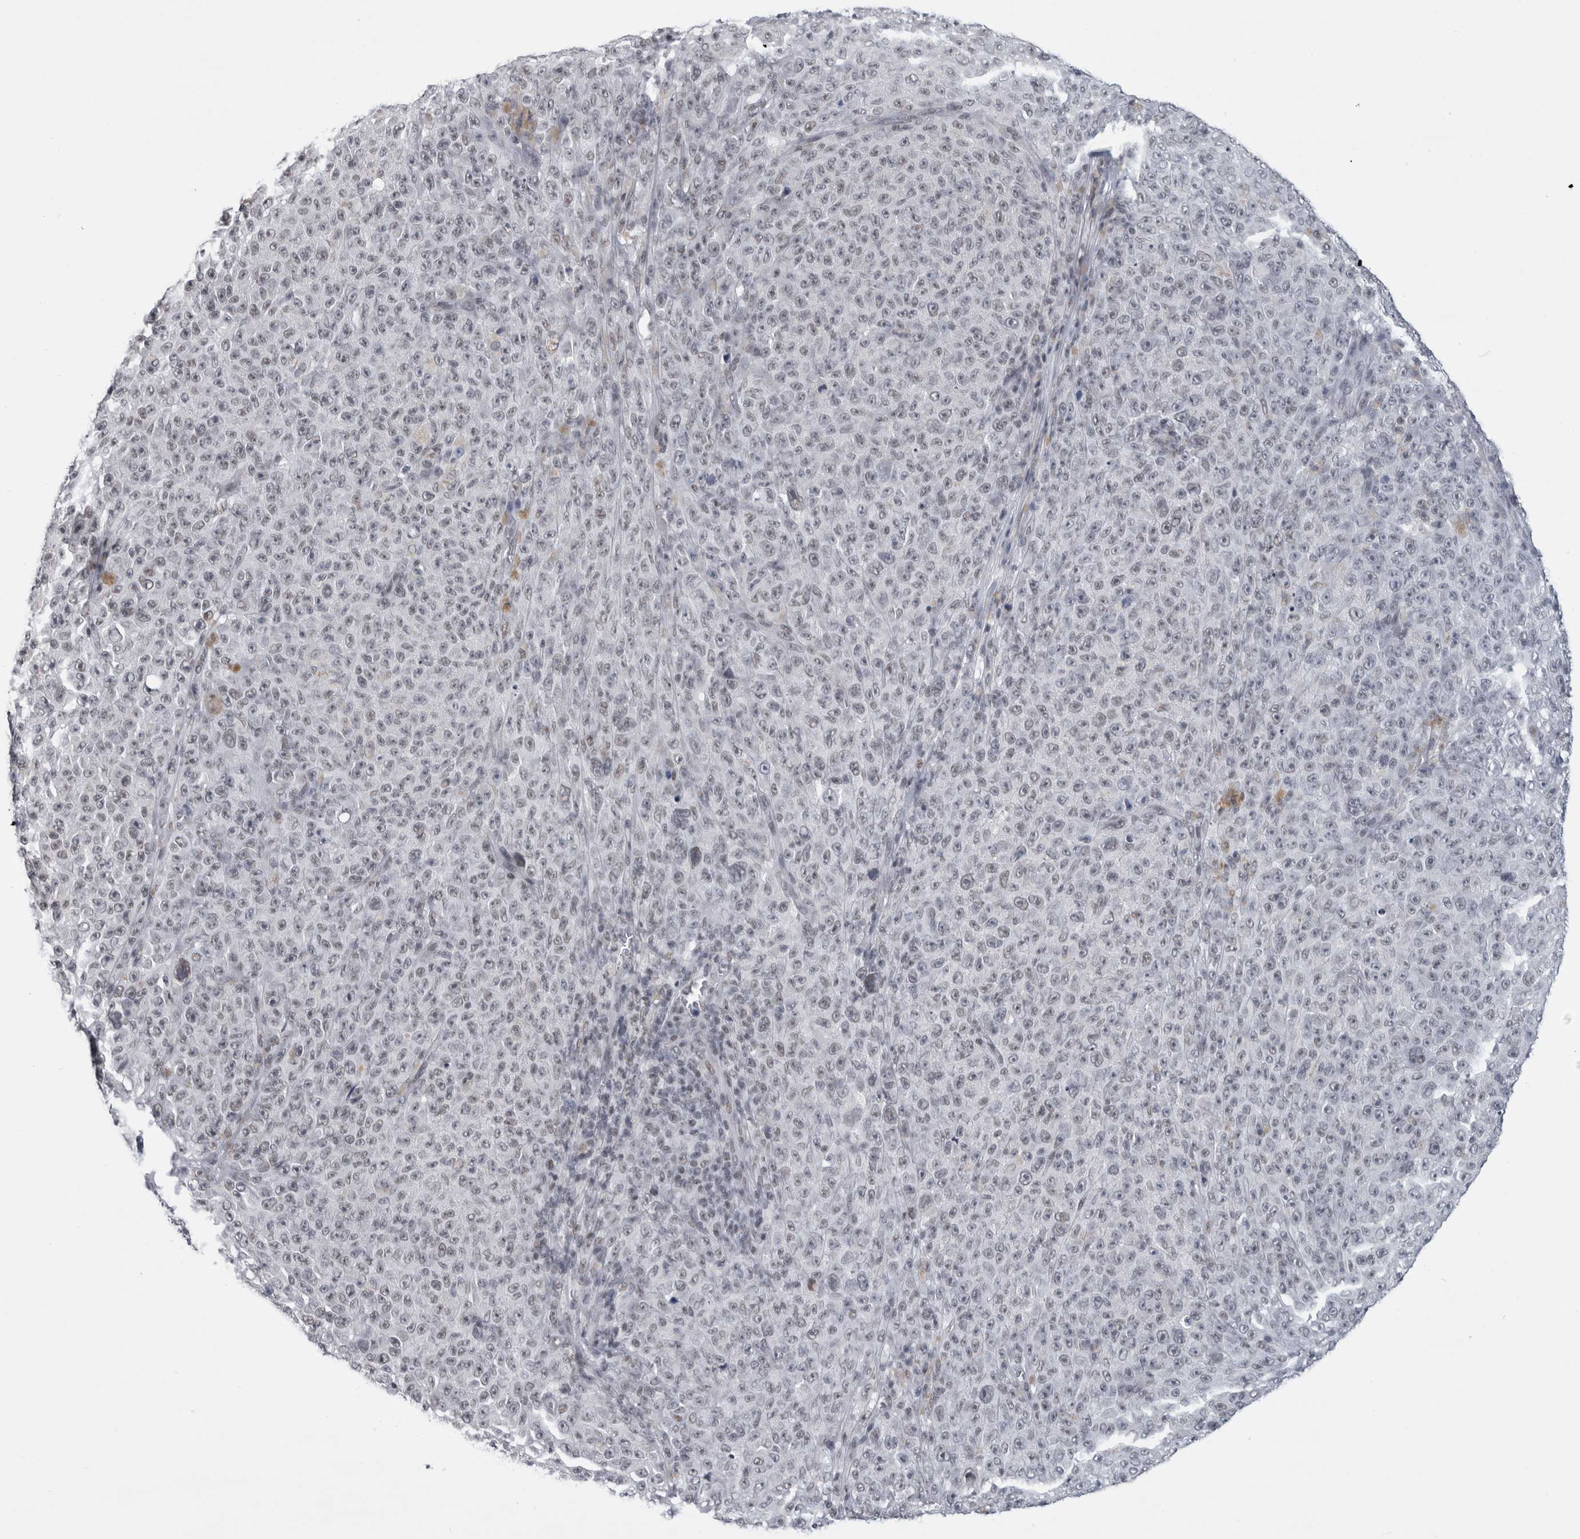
{"staining": {"intensity": "weak", "quantity": "<25%", "location": "nuclear"}, "tissue": "melanoma", "cell_type": "Tumor cells", "image_type": "cancer", "snomed": [{"axis": "morphology", "description": "Malignant melanoma, NOS"}, {"axis": "topography", "description": "Skin"}], "caption": "Malignant melanoma was stained to show a protein in brown. There is no significant positivity in tumor cells.", "gene": "ARID4B", "patient": {"sex": "female", "age": 82}}